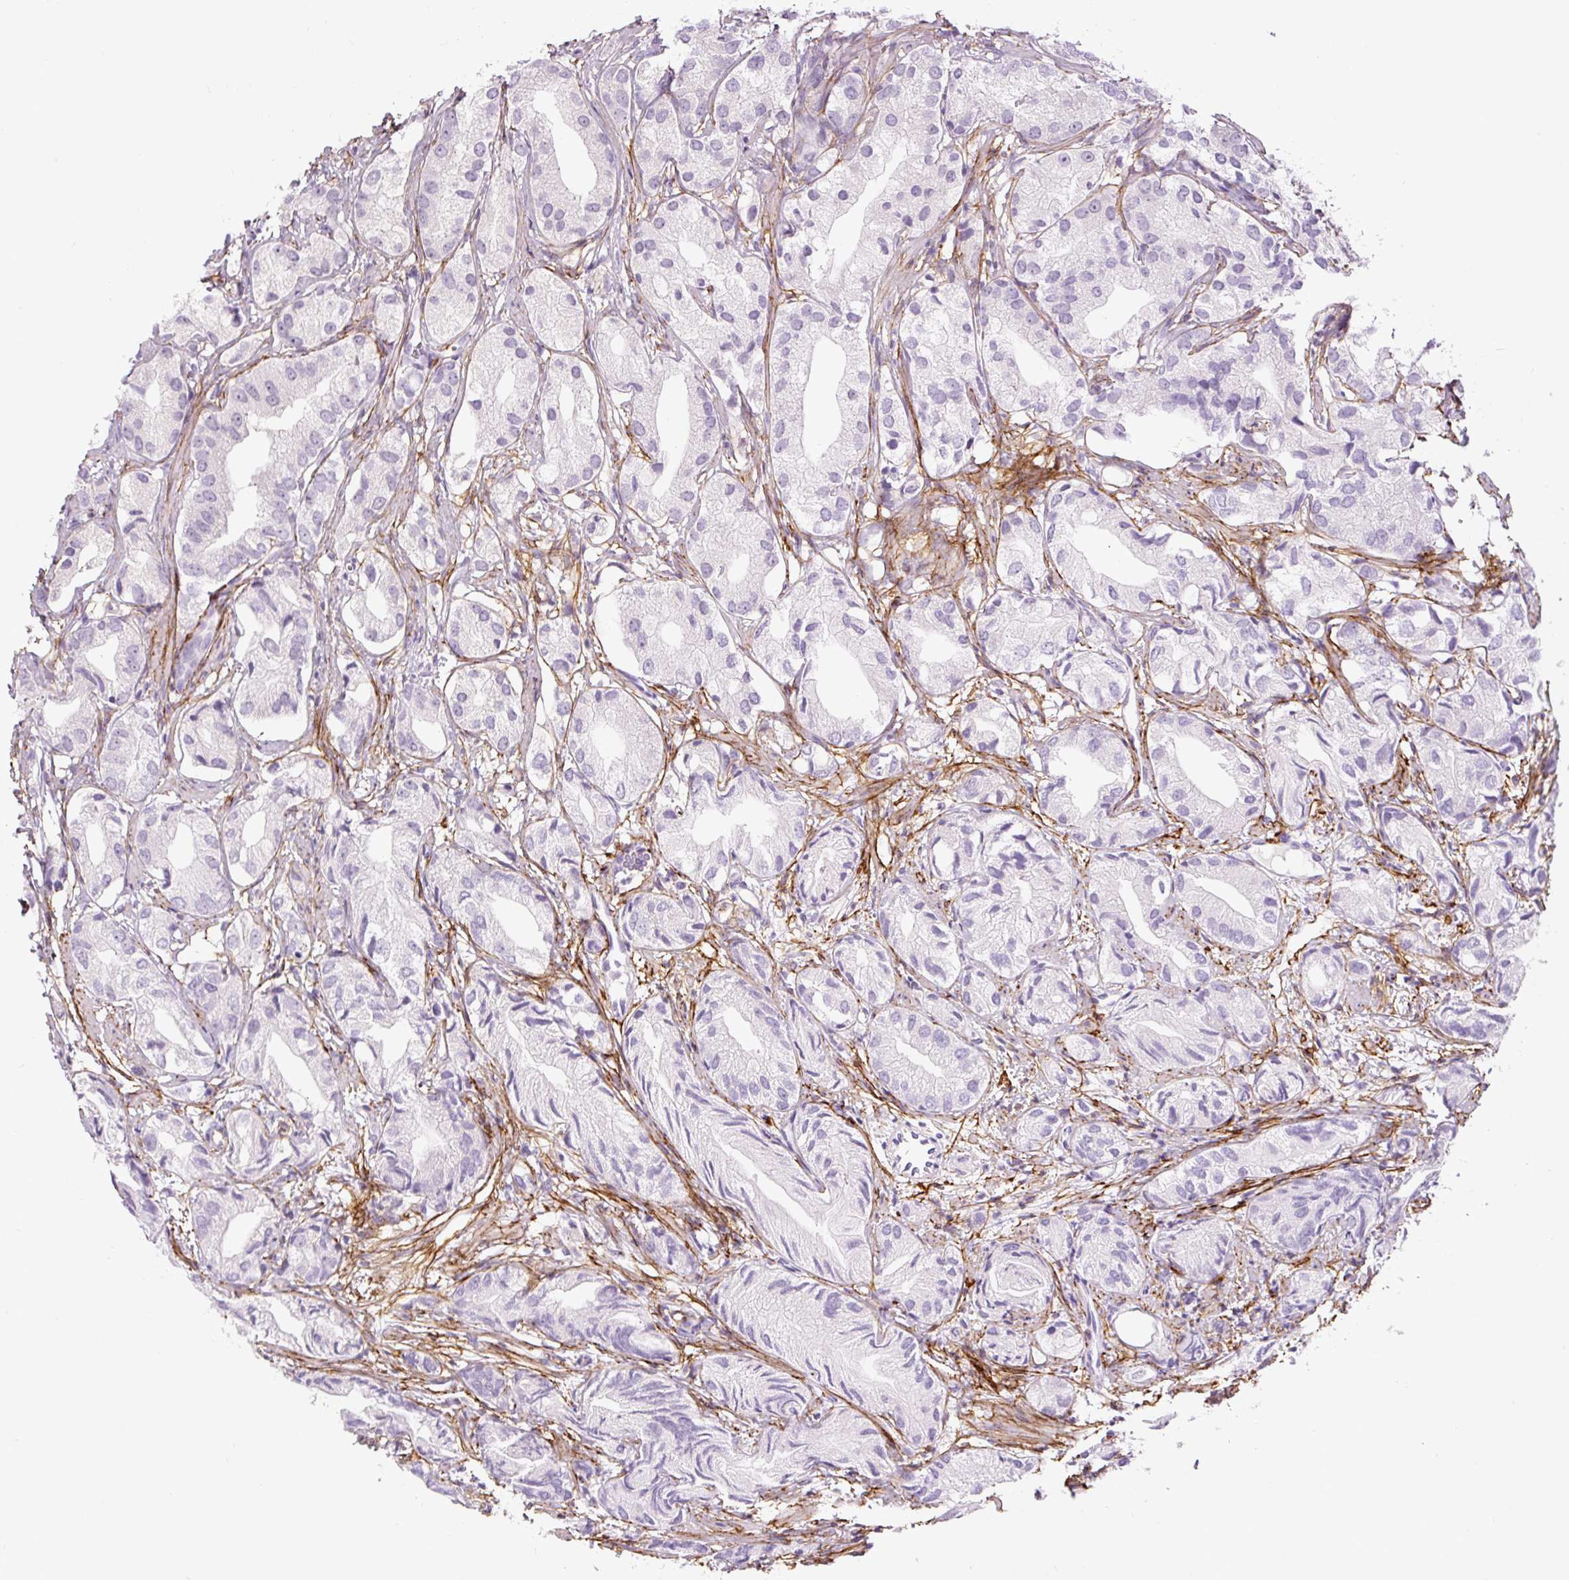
{"staining": {"intensity": "negative", "quantity": "none", "location": "none"}, "tissue": "prostate cancer", "cell_type": "Tumor cells", "image_type": "cancer", "snomed": [{"axis": "morphology", "description": "Adenocarcinoma, High grade"}, {"axis": "topography", "description": "Prostate"}], "caption": "Protein analysis of prostate adenocarcinoma (high-grade) demonstrates no significant staining in tumor cells.", "gene": "FBN1", "patient": {"sex": "male", "age": 82}}